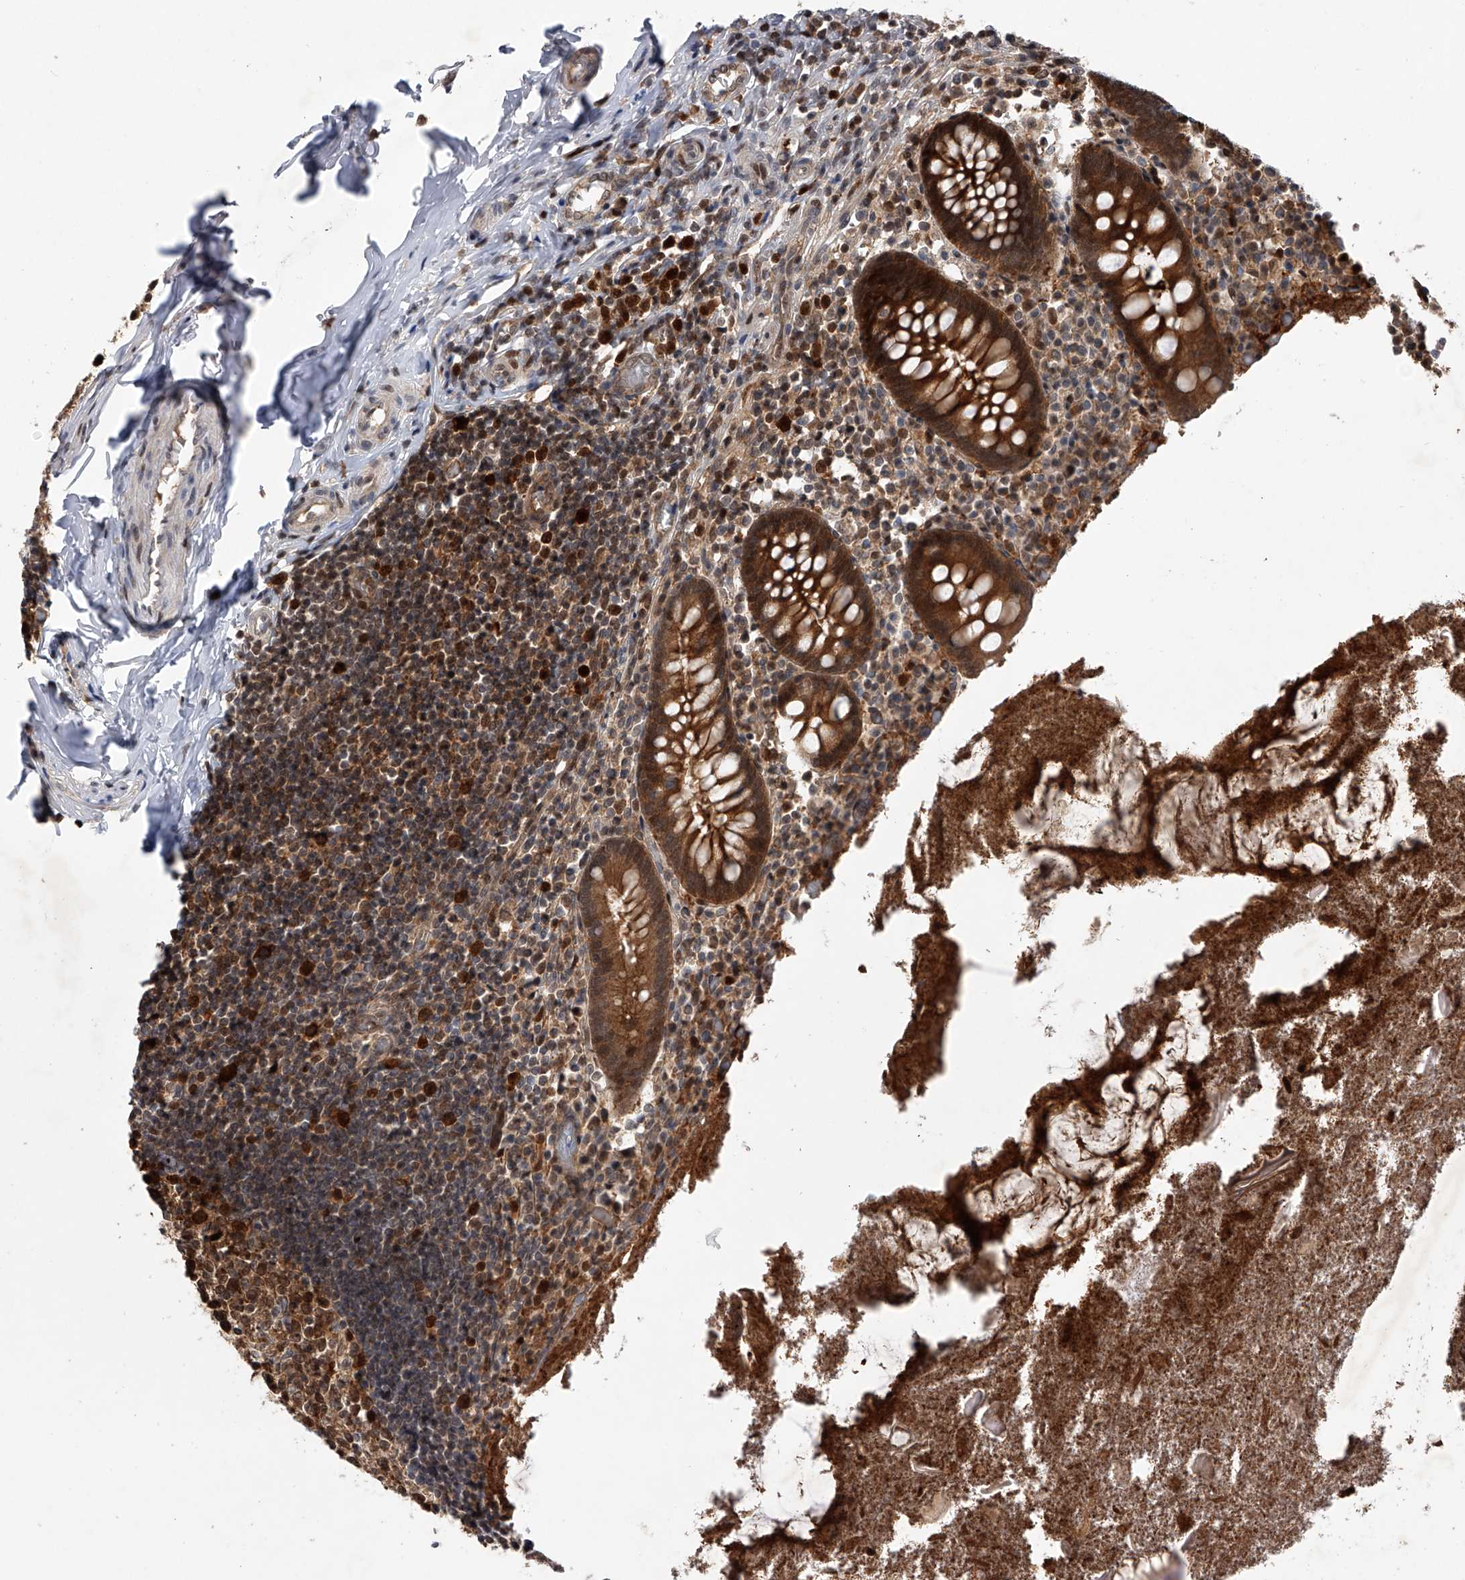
{"staining": {"intensity": "strong", "quantity": ">75%", "location": "cytoplasmic/membranous,nuclear"}, "tissue": "appendix", "cell_type": "Glandular cells", "image_type": "normal", "snomed": [{"axis": "morphology", "description": "Normal tissue, NOS"}, {"axis": "topography", "description": "Appendix"}], "caption": "IHC of normal appendix displays high levels of strong cytoplasmic/membranous,nuclear expression in approximately >75% of glandular cells.", "gene": "RWDD2A", "patient": {"sex": "female", "age": 17}}